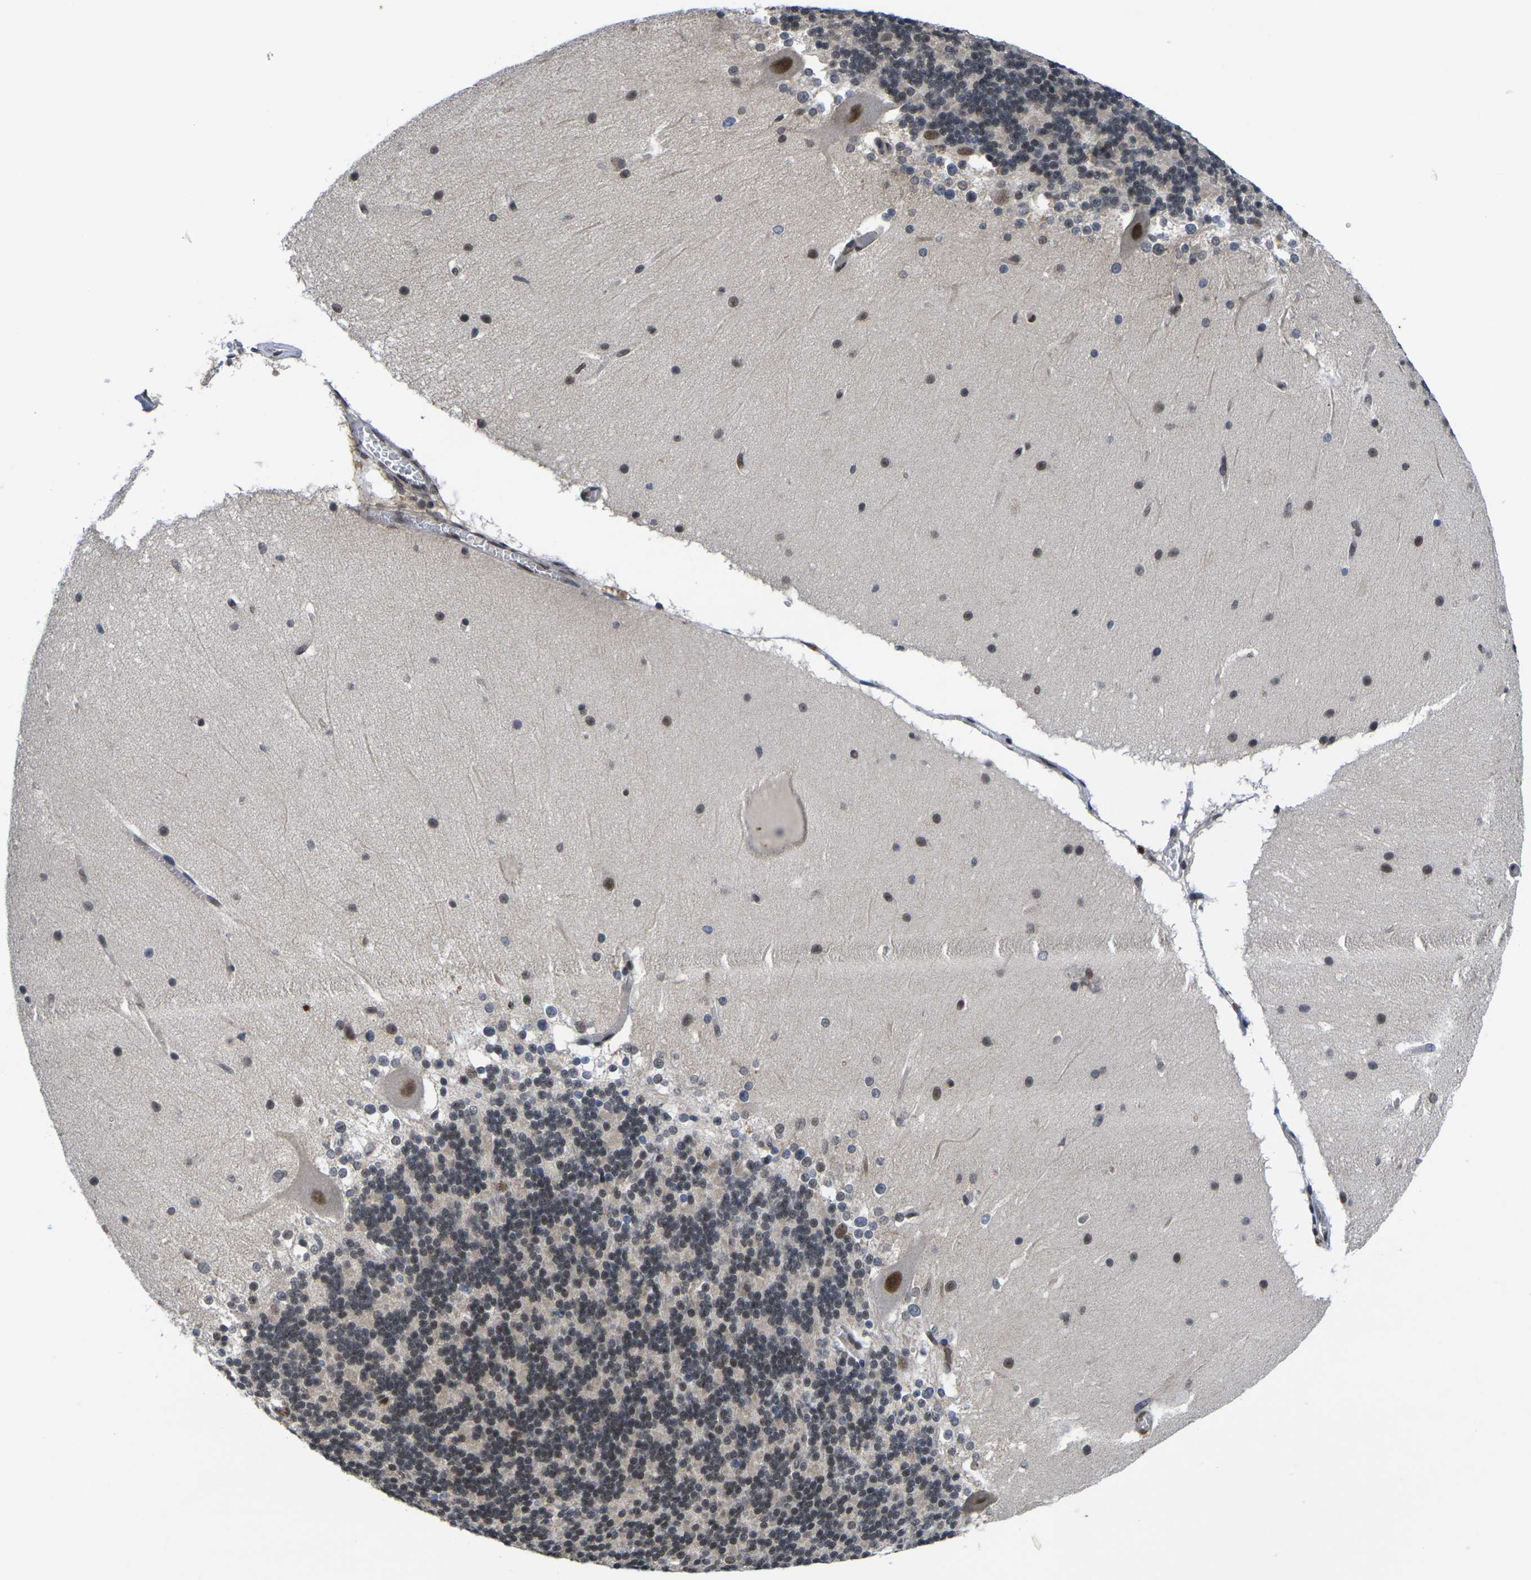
{"staining": {"intensity": "strong", "quantity": "25%-75%", "location": "nuclear"}, "tissue": "cerebellum", "cell_type": "Cells in granular layer", "image_type": "normal", "snomed": [{"axis": "morphology", "description": "Normal tissue, NOS"}, {"axis": "topography", "description": "Cerebellum"}], "caption": "Protein expression analysis of normal human cerebellum reveals strong nuclear expression in about 25%-75% of cells in granular layer. (IHC, brightfield microscopy, high magnification).", "gene": "GTF2E1", "patient": {"sex": "female", "age": 19}}